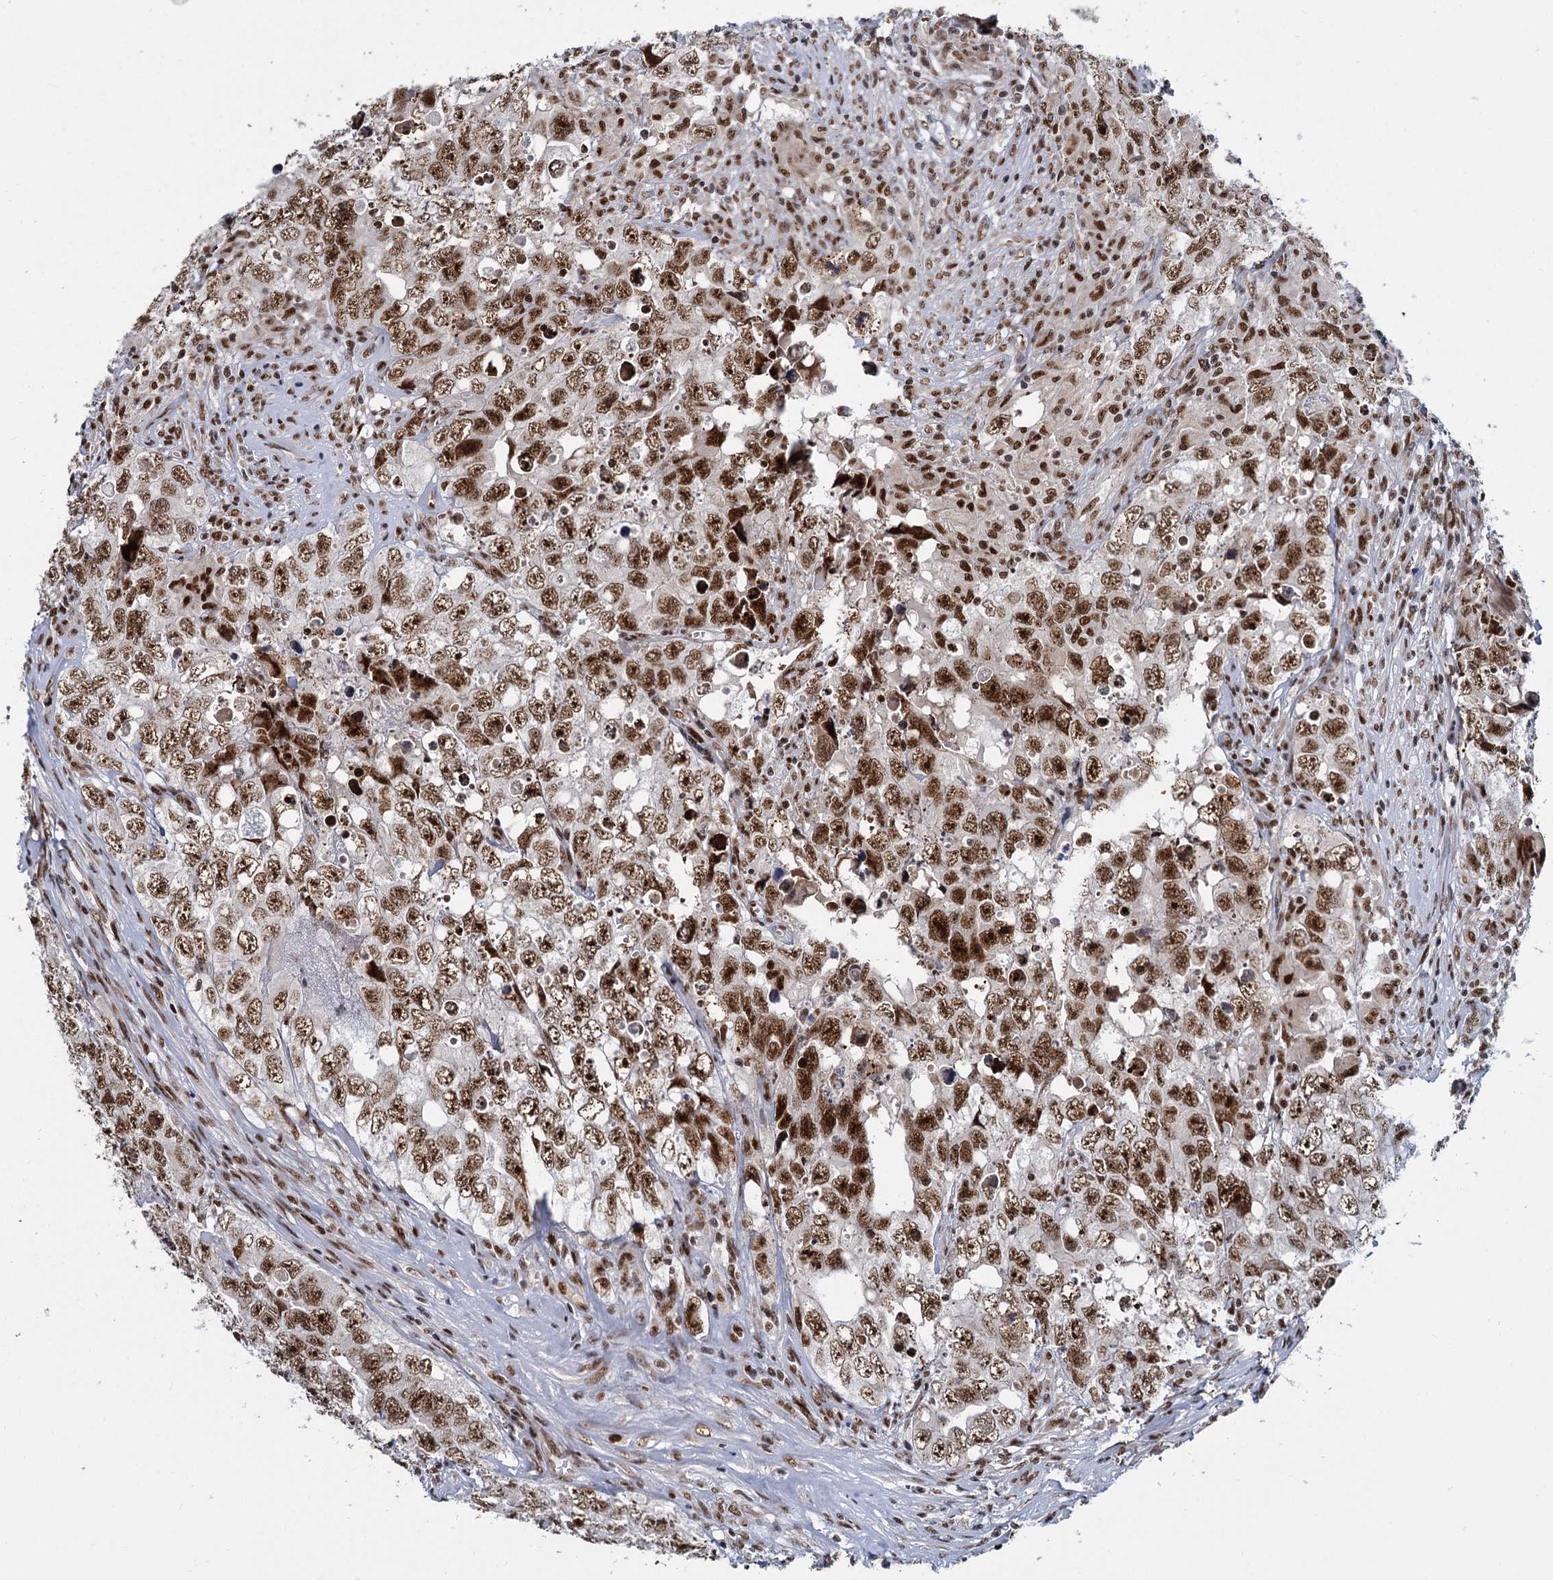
{"staining": {"intensity": "strong", "quantity": ">75%", "location": "nuclear"}, "tissue": "testis cancer", "cell_type": "Tumor cells", "image_type": "cancer", "snomed": [{"axis": "morphology", "description": "Seminoma, NOS"}, {"axis": "morphology", "description": "Carcinoma, Embryonal, NOS"}, {"axis": "topography", "description": "Testis"}], "caption": "Immunohistochemical staining of human embryonal carcinoma (testis) reveals strong nuclear protein positivity in approximately >75% of tumor cells.", "gene": "WBP4", "patient": {"sex": "male", "age": 43}}